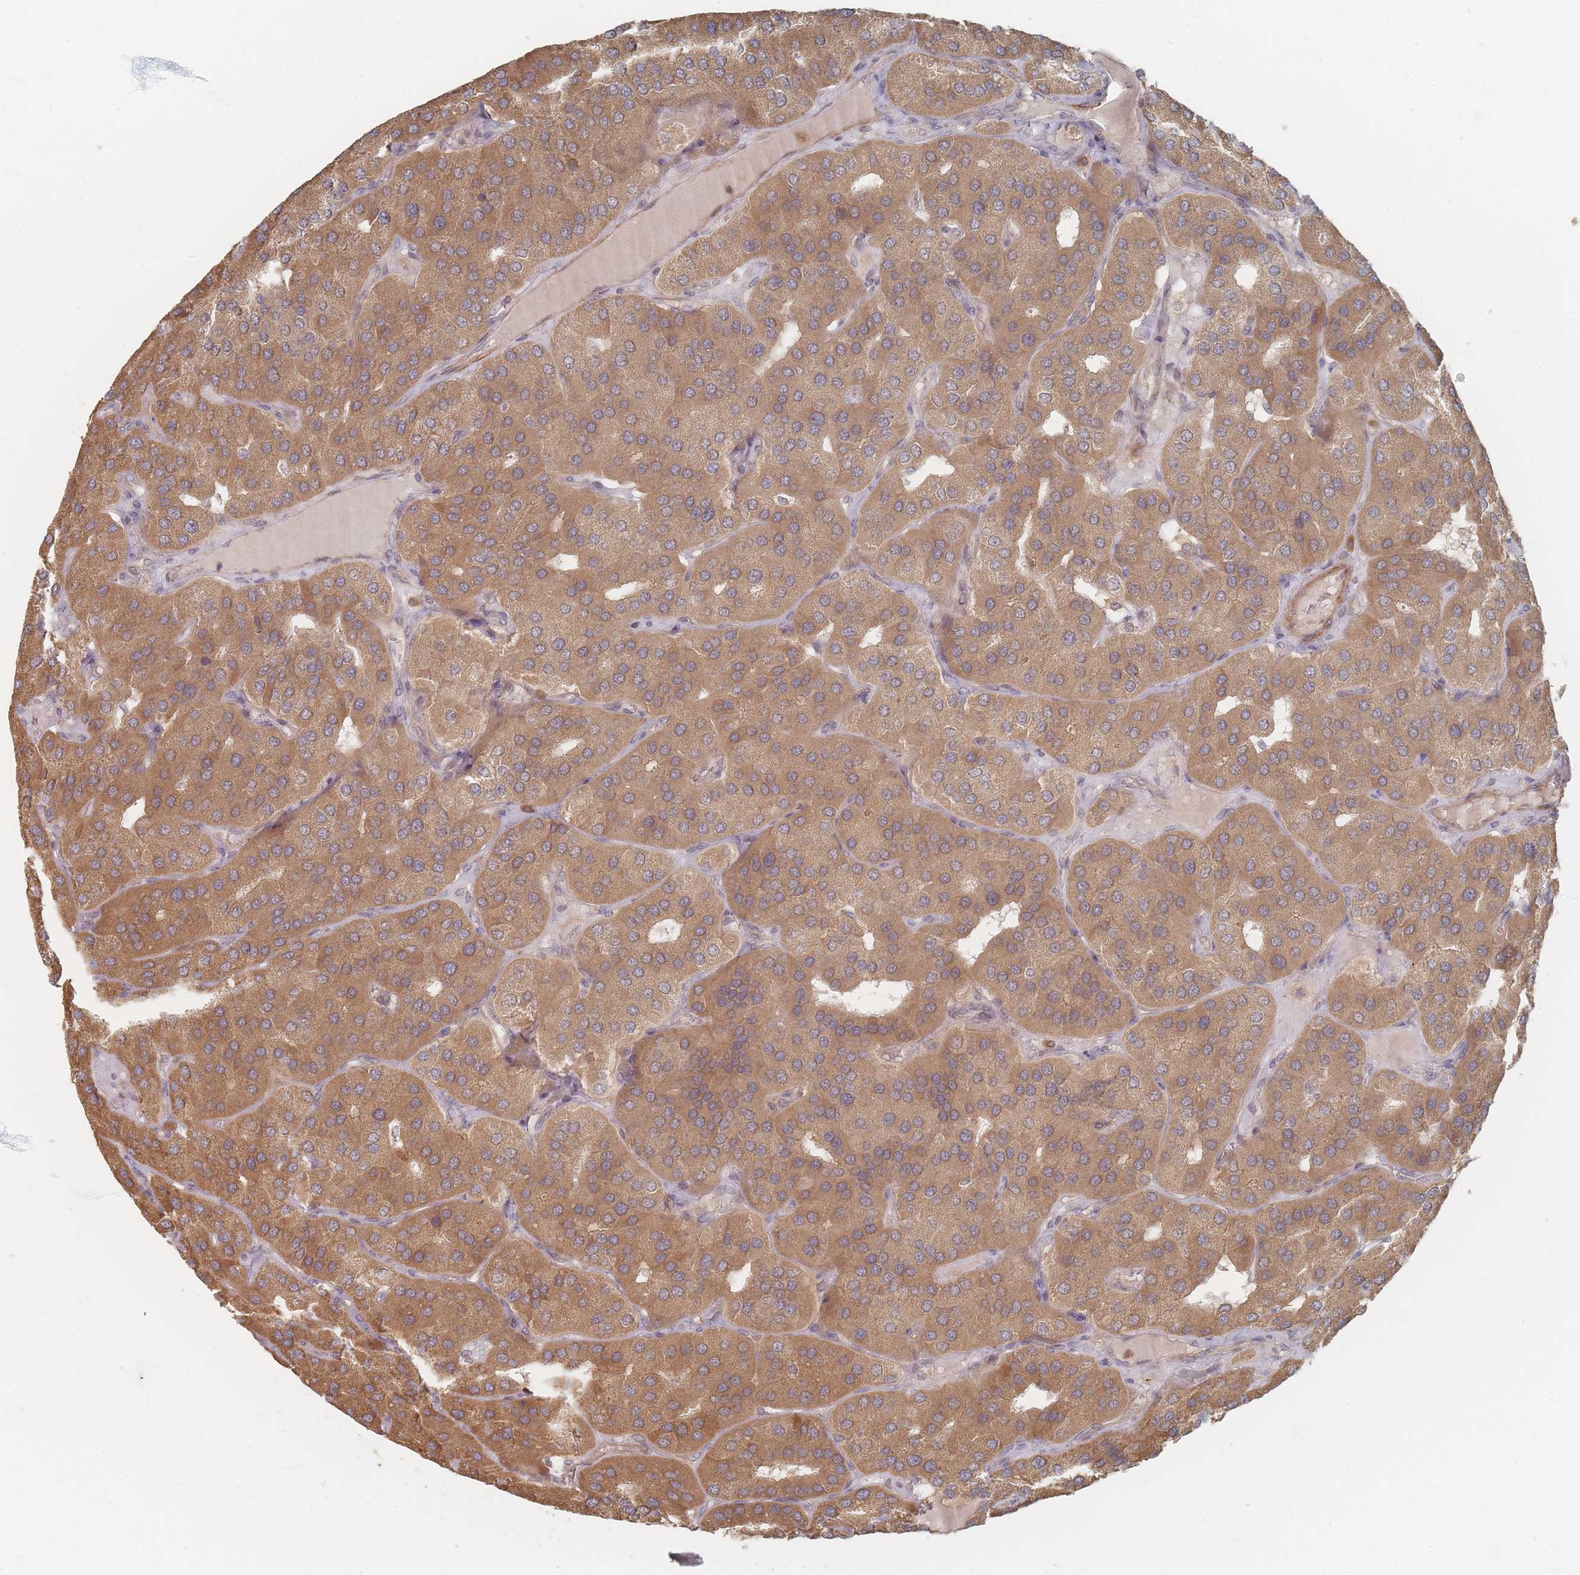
{"staining": {"intensity": "moderate", "quantity": ">75%", "location": "cytoplasmic/membranous"}, "tissue": "parathyroid gland", "cell_type": "Glandular cells", "image_type": "normal", "snomed": [{"axis": "morphology", "description": "Normal tissue, NOS"}, {"axis": "morphology", "description": "Adenoma, NOS"}, {"axis": "topography", "description": "Parathyroid gland"}], "caption": "Protein staining by IHC demonstrates moderate cytoplasmic/membranous positivity in approximately >75% of glandular cells in normal parathyroid gland. (Brightfield microscopy of DAB IHC at high magnification).", "gene": "GLE1", "patient": {"sex": "female", "age": 86}}